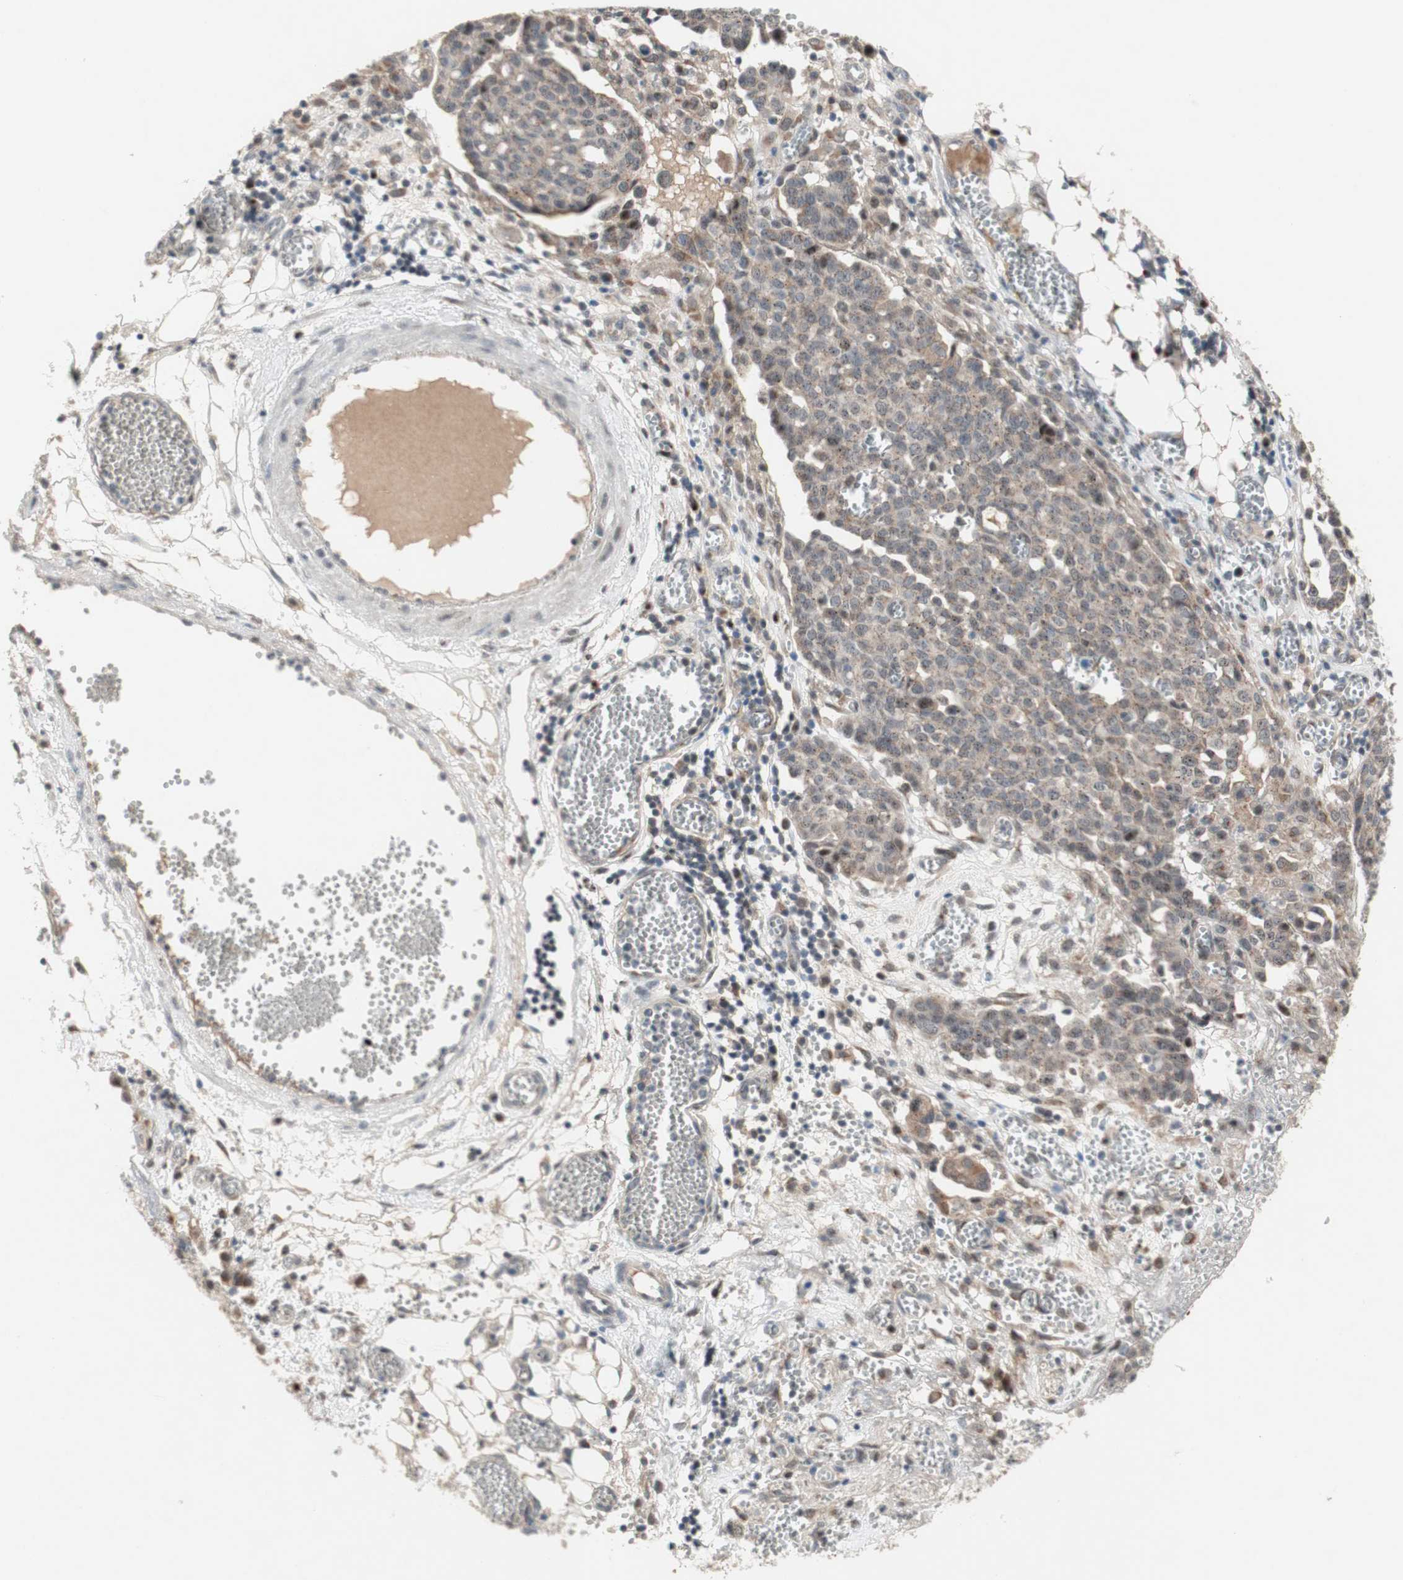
{"staining": {"intensity": "moderate", "quantity": ">75%", "location": "cytoplasmic/membranous"}, "tissue": "ovarian cancer", "cell_type": "Tumor cells", "image_type": "cancer", "snomed": [{"axis": "morphology", "description": "Cystadenocarcinoma, serous, NOS"}, {"axis": "topography", "description": "Soft tissue"}, {"axis": "topography", "description": "Ovary"}], "caption": "Ovarian serous cystadenocarcinoma tissue reveals moderate cytoplasmic/membranous staining in approximately >75% of tumor cells (DAB = brown stain, brightfield microscopy at high magnification).", "gene": "CYLD", "patient": {"sex": "female", "age": 57}}